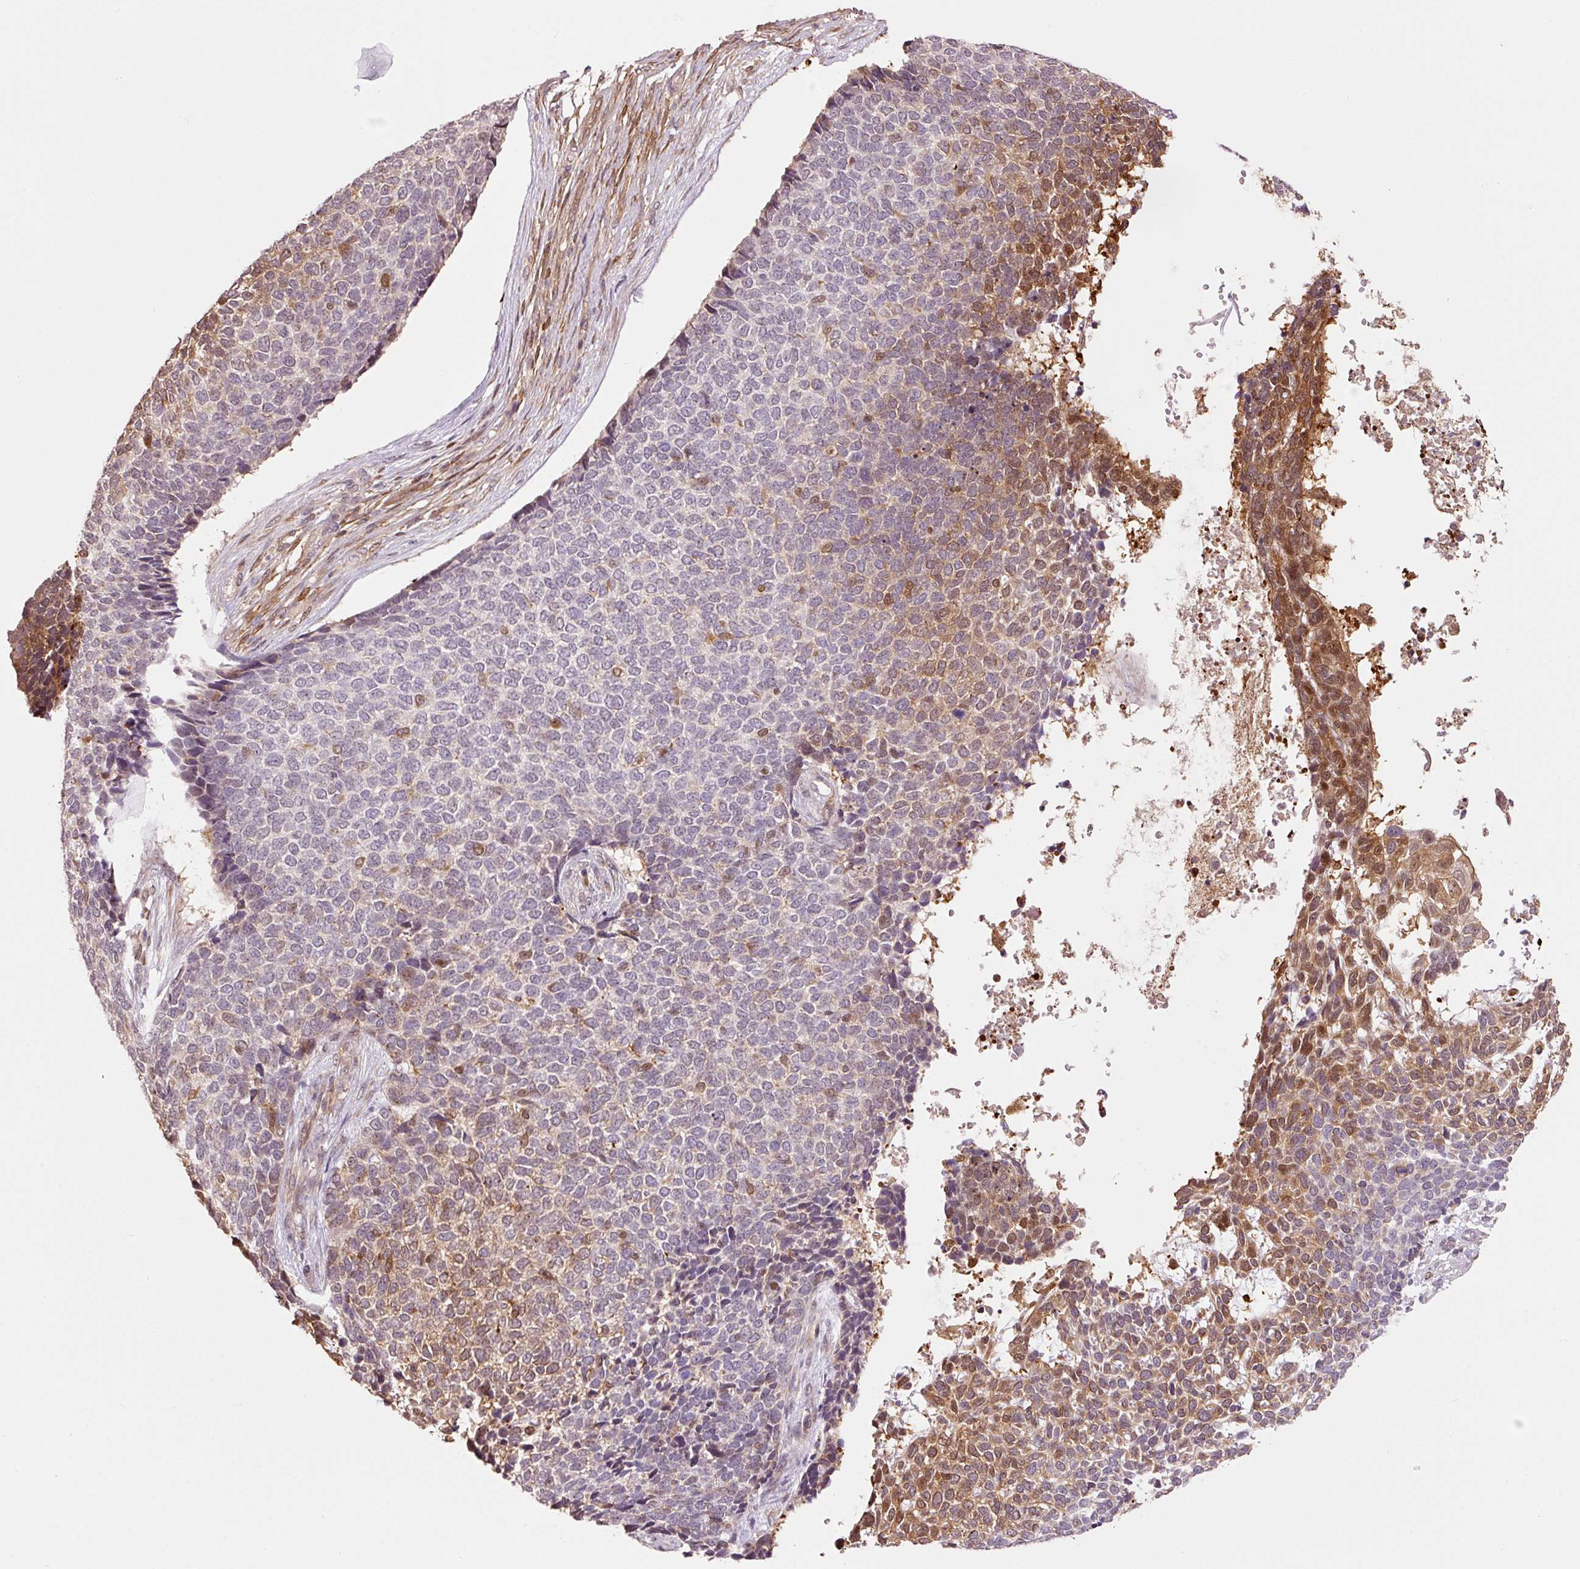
{"staining": {"intensity": "moderate", "quantity": "25%-75%", "location": "cytoplasmic/membranous,nuclear"}, "tissue": "skin cancer", "cell_type": "Tumor cells", "image_type": "cancer", "snomed": [{"axis": "morphology", "description": "Basal cell carcinoma"}, {"axis": "topography", "description": "Skin"}], "caption": "IHC (DAB) staining of human skin basal cell carcinoma shows moderate cytoplasmic/membranous and nuclear protein positivity in approximately 25%-75% of tumor cells.", "gene": "FBXL14", "patient": {"sex": "female", "age": 84}}